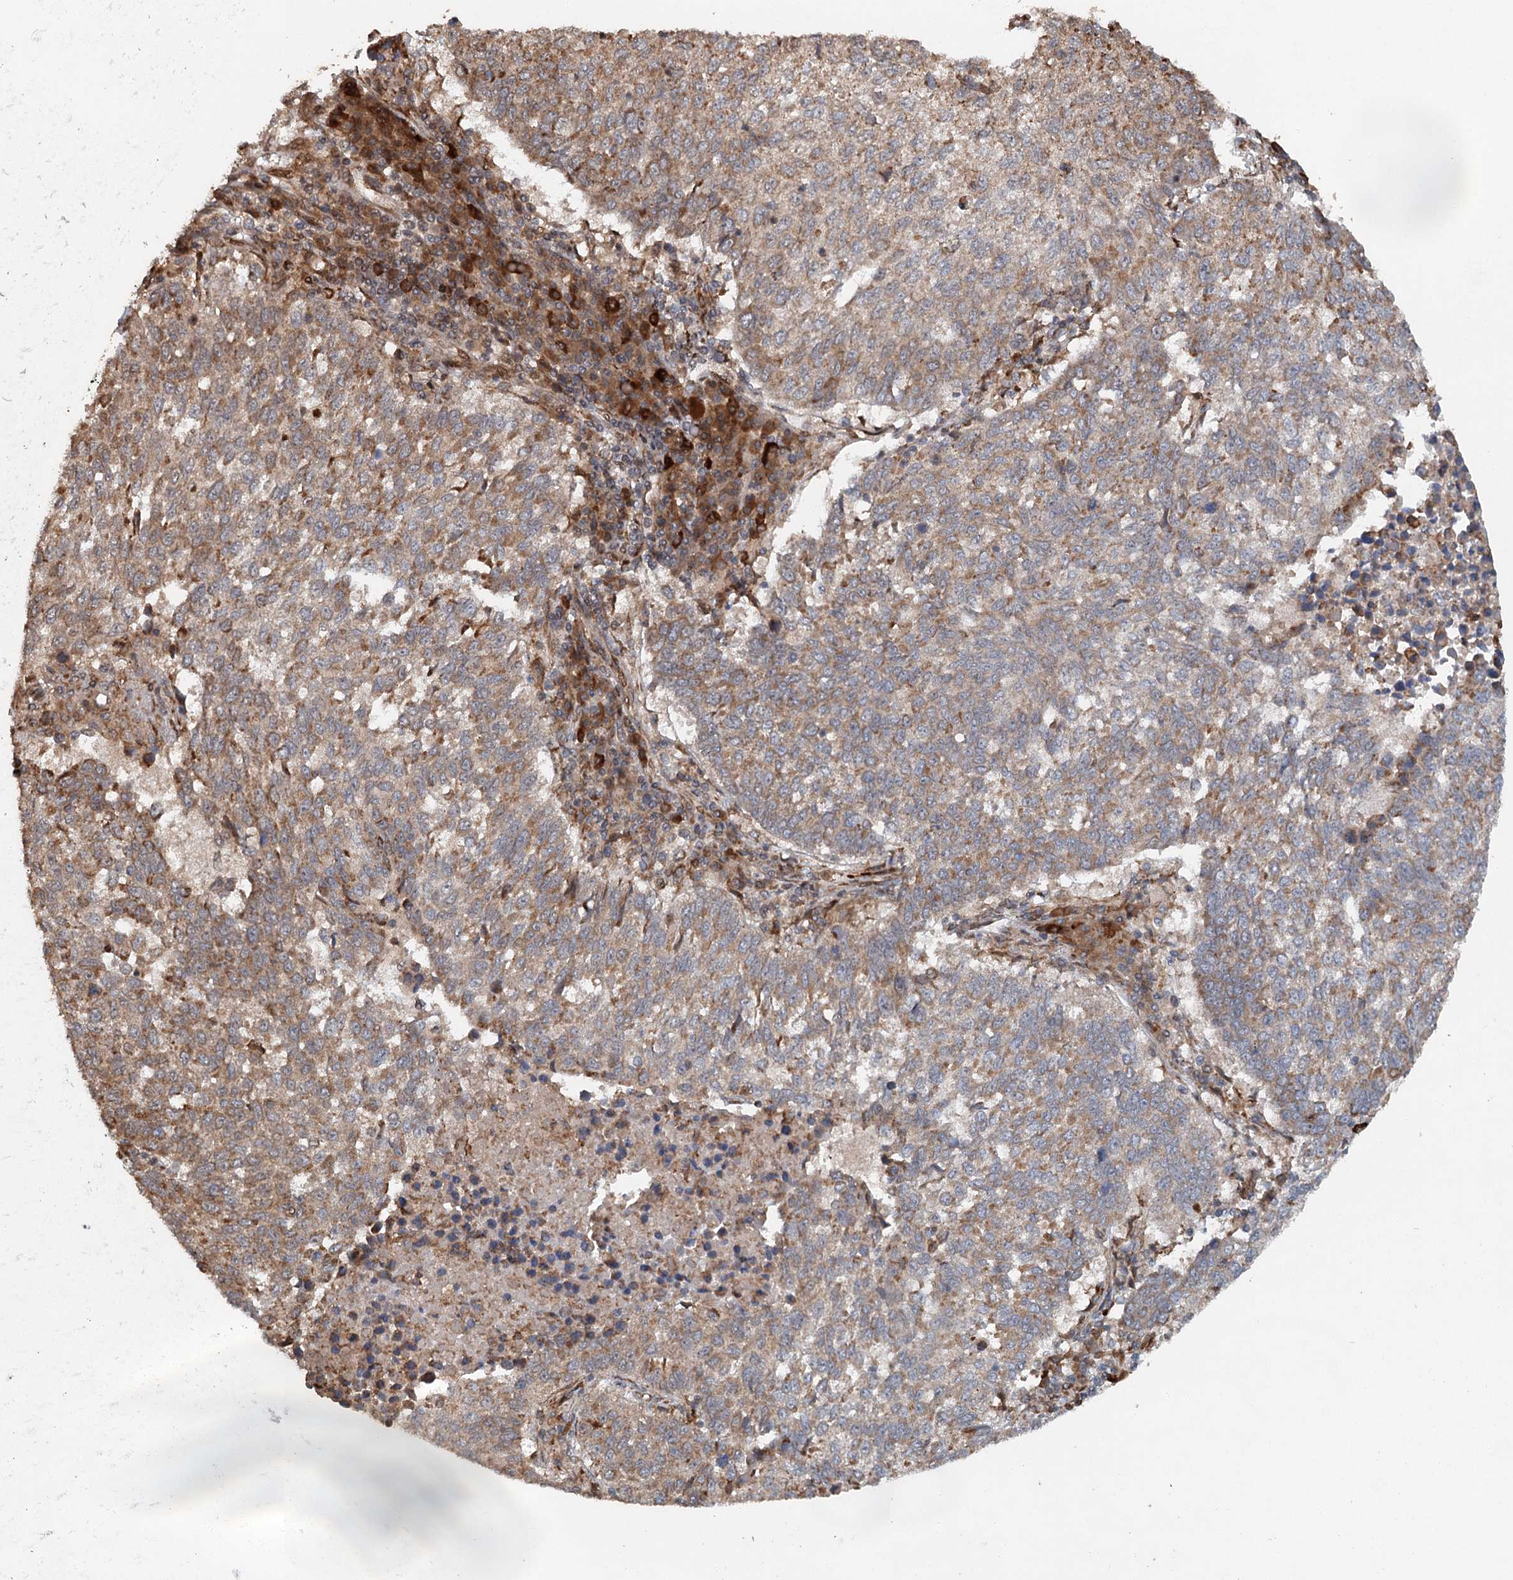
{"staining": {"intensity": "moderate", "quantity": "25%-75%", "location": "cytoplasmic/membranous"}, "tissue": "lung cancer", "cell_type": "Tumor cells", "image_type": "cancer", "snomed": [{"axis": "morphology", "description": "Squamous cell carcinoma, NOS"}, {"axis": "topography", "description": "Lung"}], "caption": "Brown immunohistochemical staining in squamous cell carcinoma (lung) demonstrates moderate cytoplasmic/membranous positivity in approximately 25%-75% of tumor cells.", "gene": "SRPX2", "patient": {"sex": "male", "age": 73}}